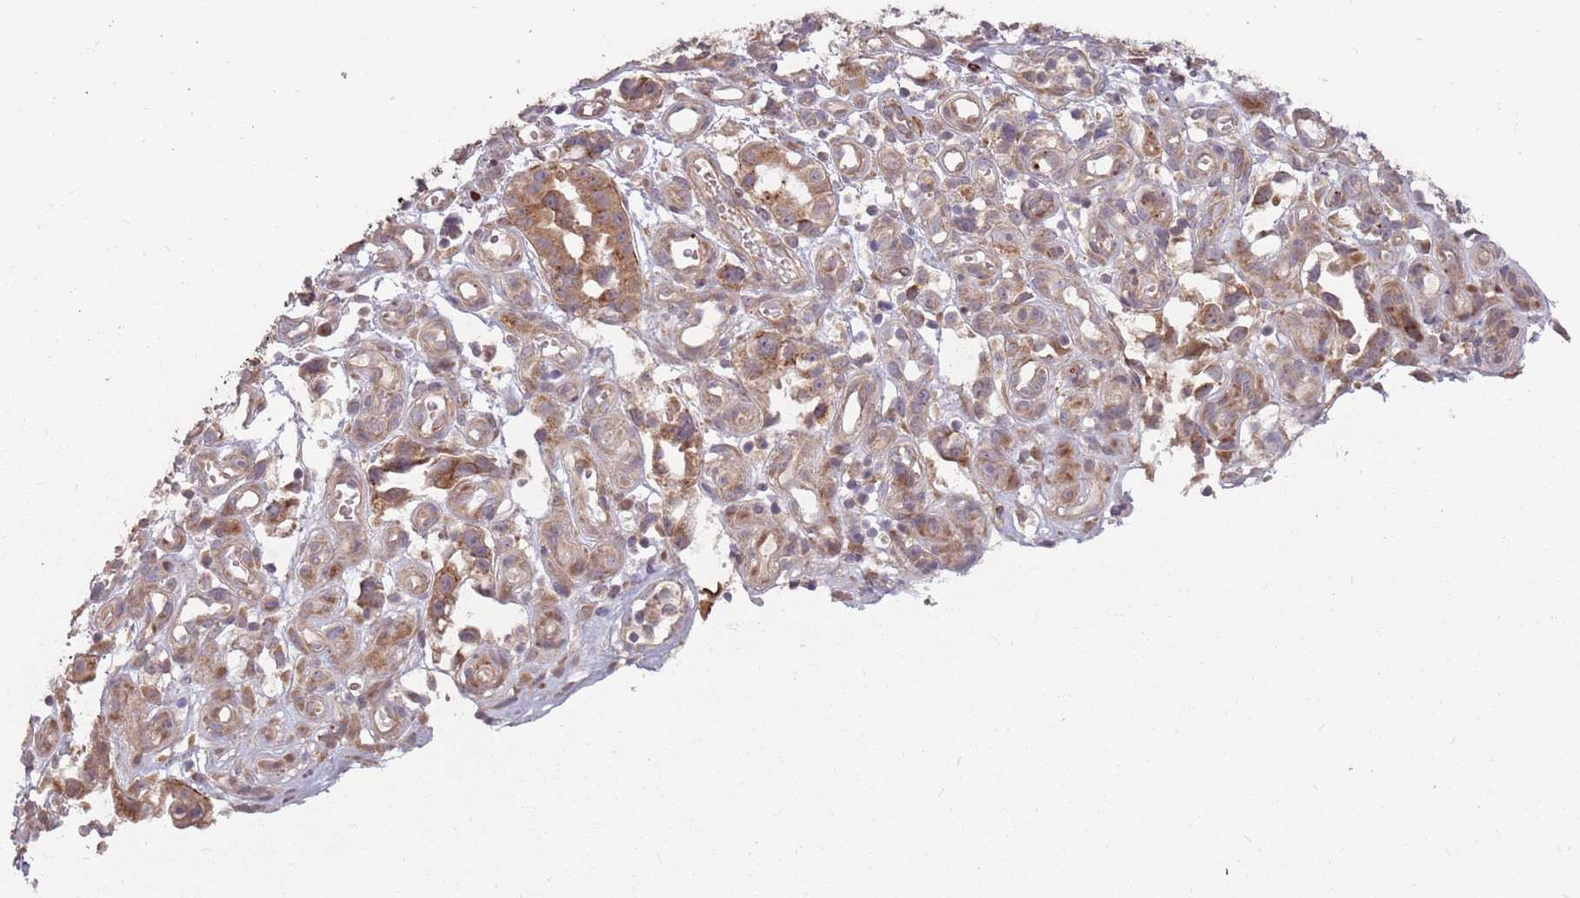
{"staining": {"intensity": "moderate", "quantity": ">75%", "location": "cytoplasmic/membranous"}, "tissue": "stomach cancer", "cell_type": "Tumor cells", "image_type": "cancer", "snomed": [{"axis": "morphology", "description": "Adenocarcinoma, NOS"}, {"axis": "topography", "description": "Stomach"}], "caption": "The micrograph shows immunohistochemical staining of stomach cancer (adenocarcinoma). There is moderate cytoplasmic/membranous expression is identified in about >75% of tumor cells.", "gene": "PLD6", "patient": {"sex": "male", "age": 55}}